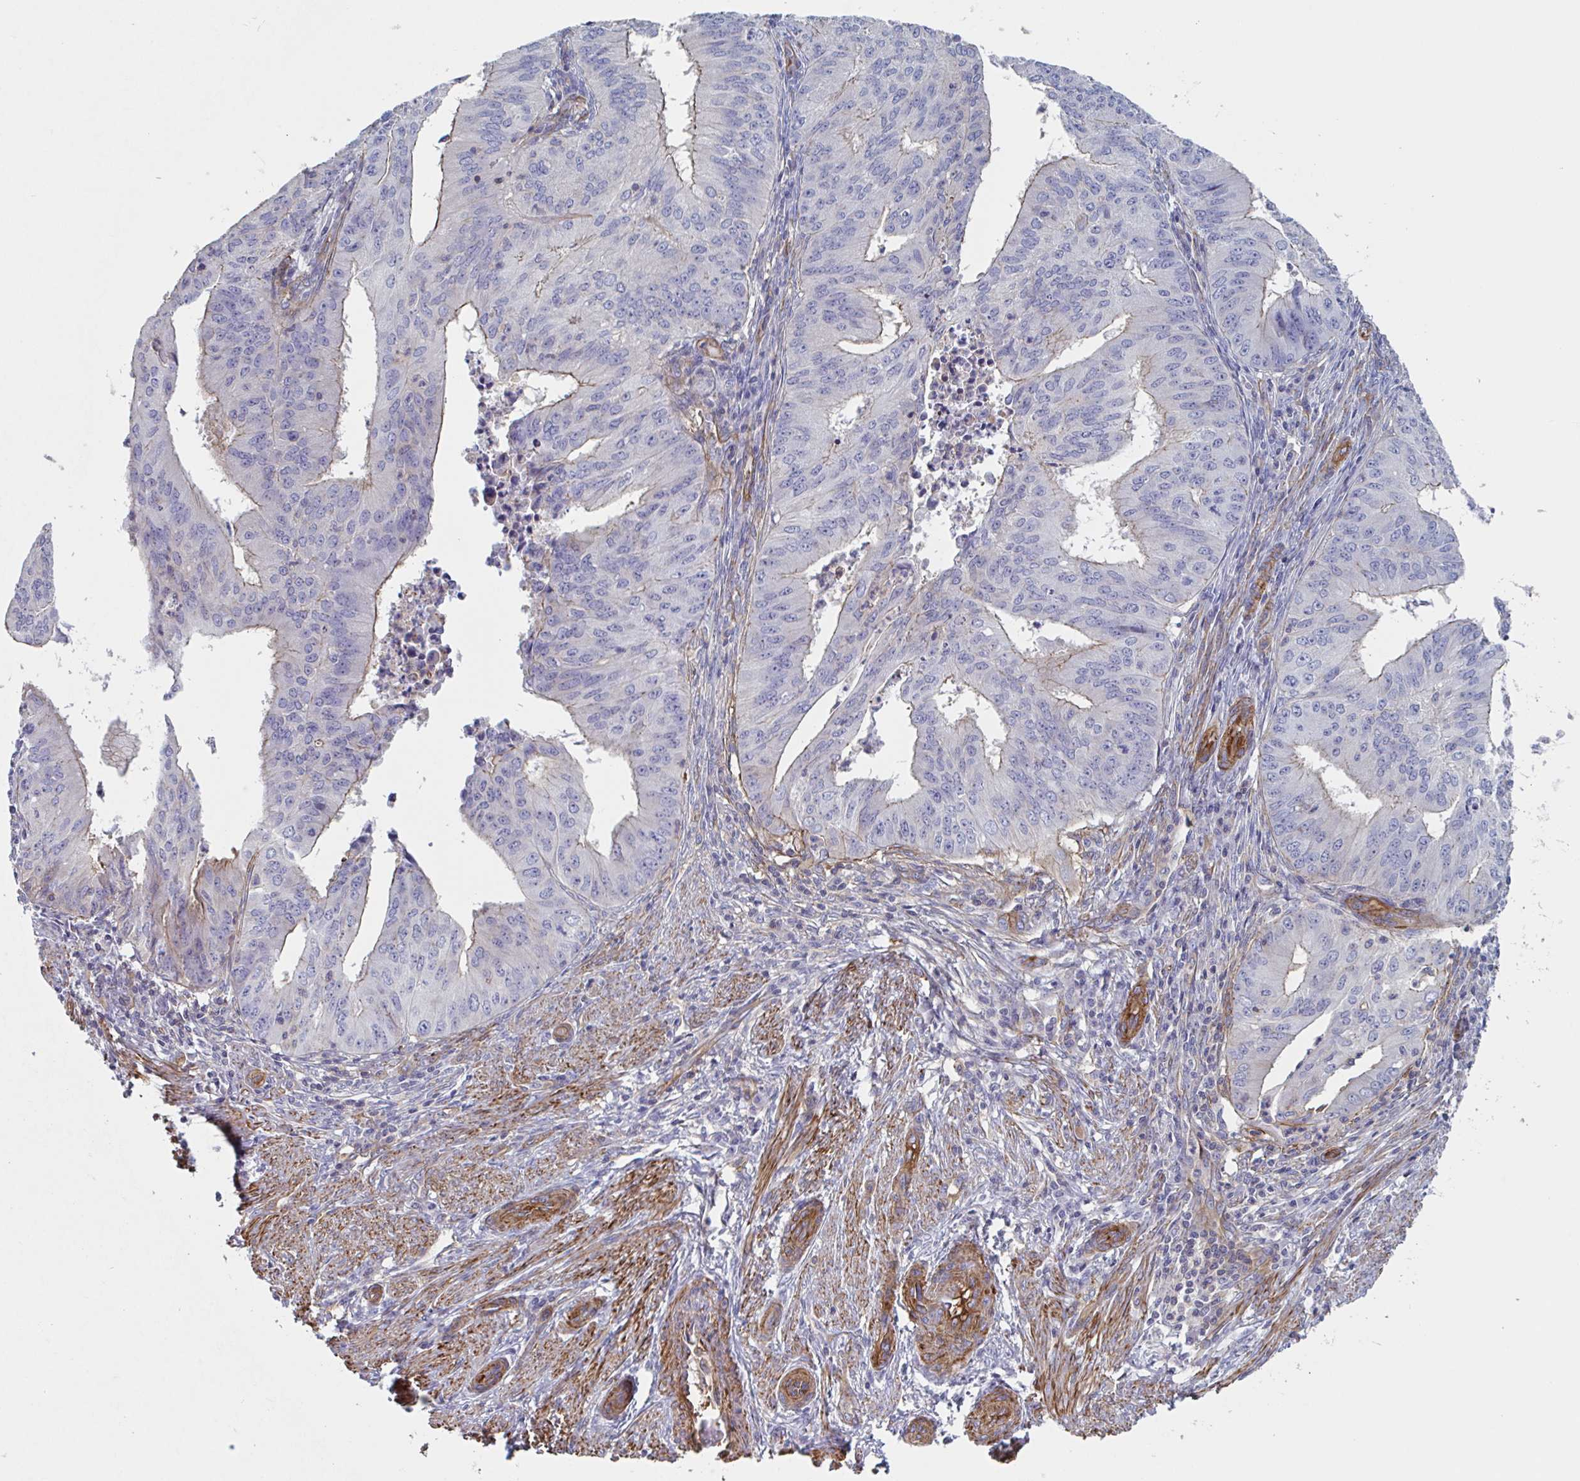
{"staining": {"intensity": "weak", "quantity": "25%-75%", "location": "cytoplasmic/membranous"}, "tissue": "endometrial cancer", "cell_type": "Tumor cells", "image_type": "cancer", "snomed": [{"axis": "morphology", "description": "Adenocarcinoma, NOS"}, {"axis": "topography", "description": "Endometrium"}], "caption": "This is a histology image of immunohistochemistry staining of endometrial cancer (adenocarcinoma), which shows weak expression in the cytoplasmic/membranous of tumor cells.", "gene": "SHISA7", "patient": {"sex": "female", "age": 50}}